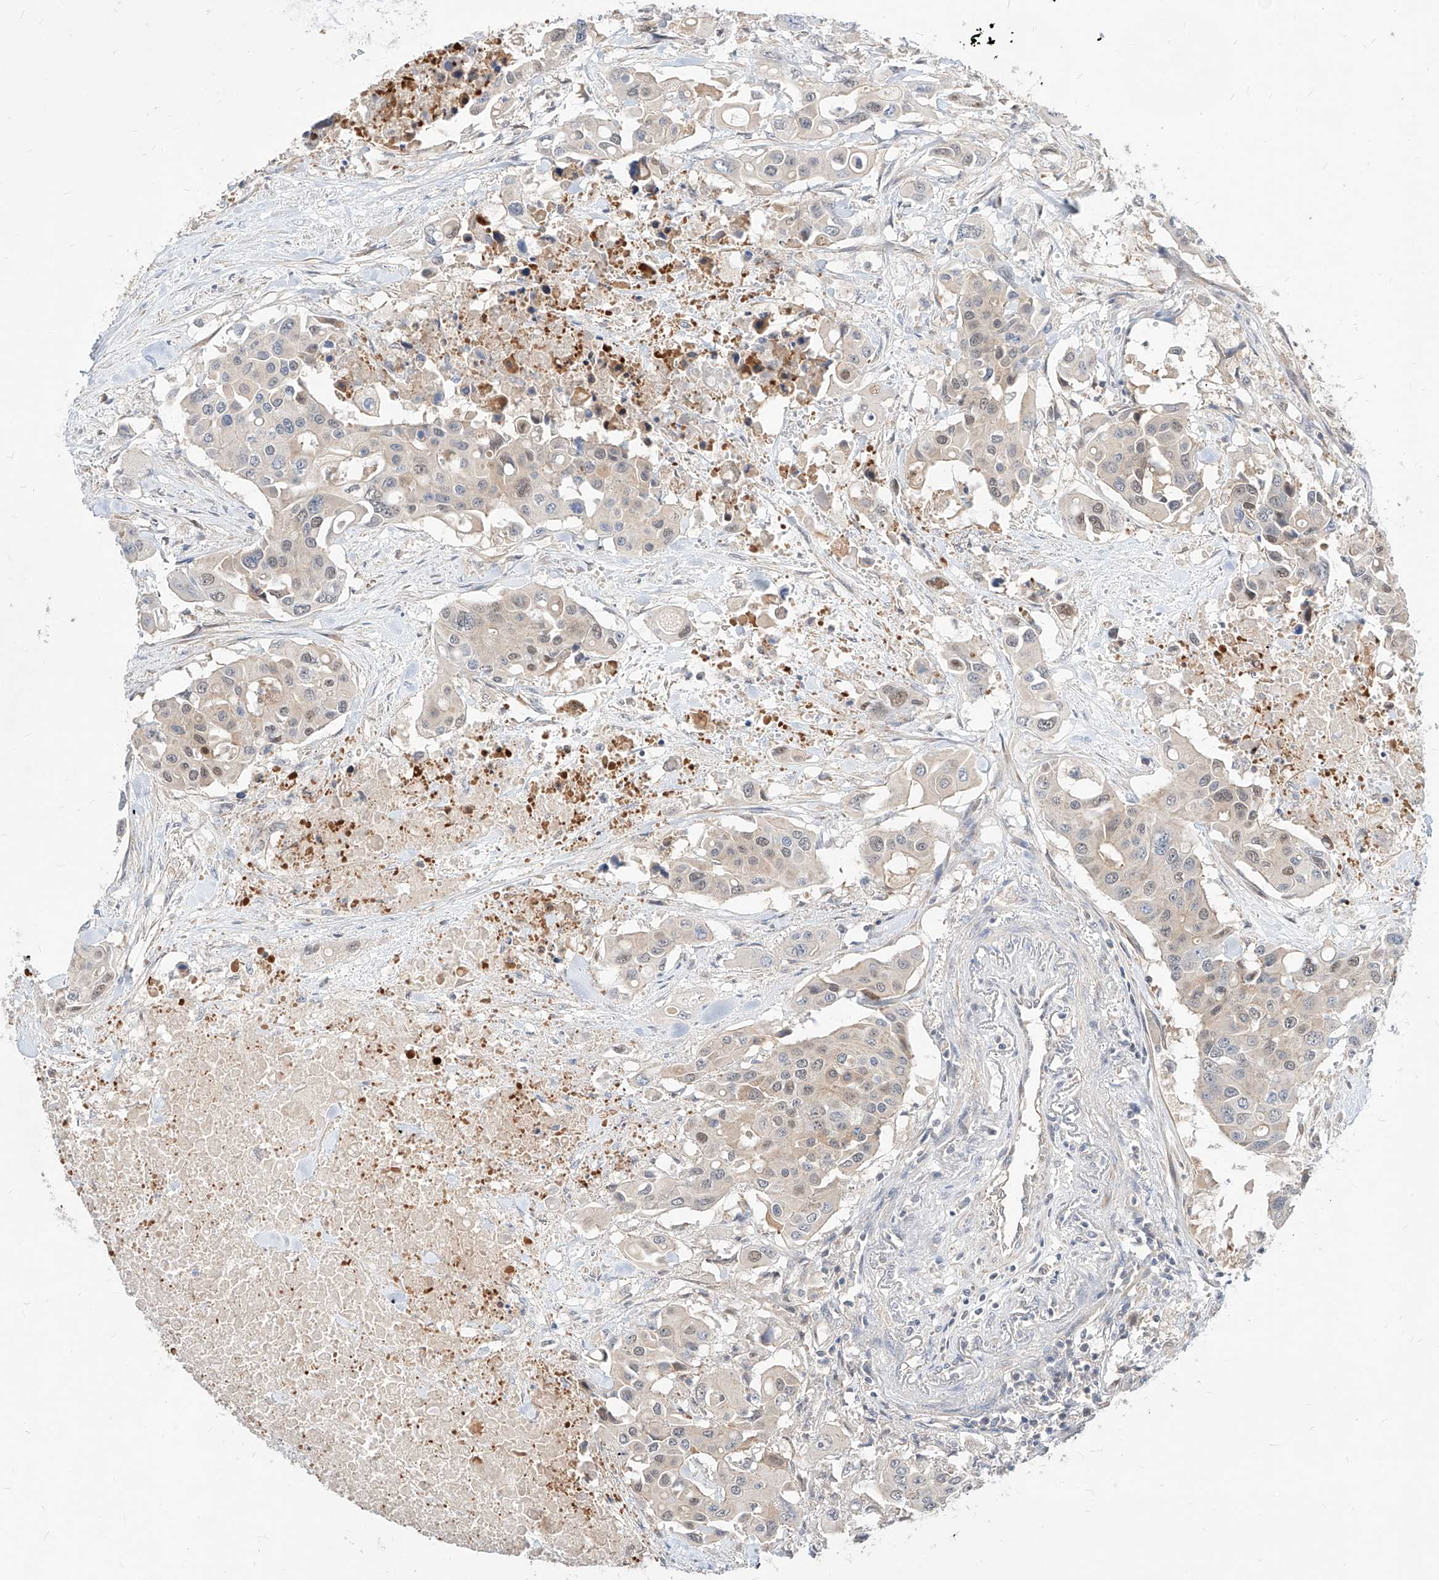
{"staining": {"intensity": "weak", "quantity": "<25%", "location": "nuclear"}, "tissue": "colorectal cancer", "cell_type": "Tumor cells", "image_type": "cancer", "snomed": [{"axis": "morphology", "description": "Adenocarcinoma, NOS"}, {"axis": "topography", "description": "Colon"}], "caption": "Tumor cells show no significant protein staining in colorectal cancer.", "gene": "TSNAX", "patient": {"sex": "male", "age": 77}}